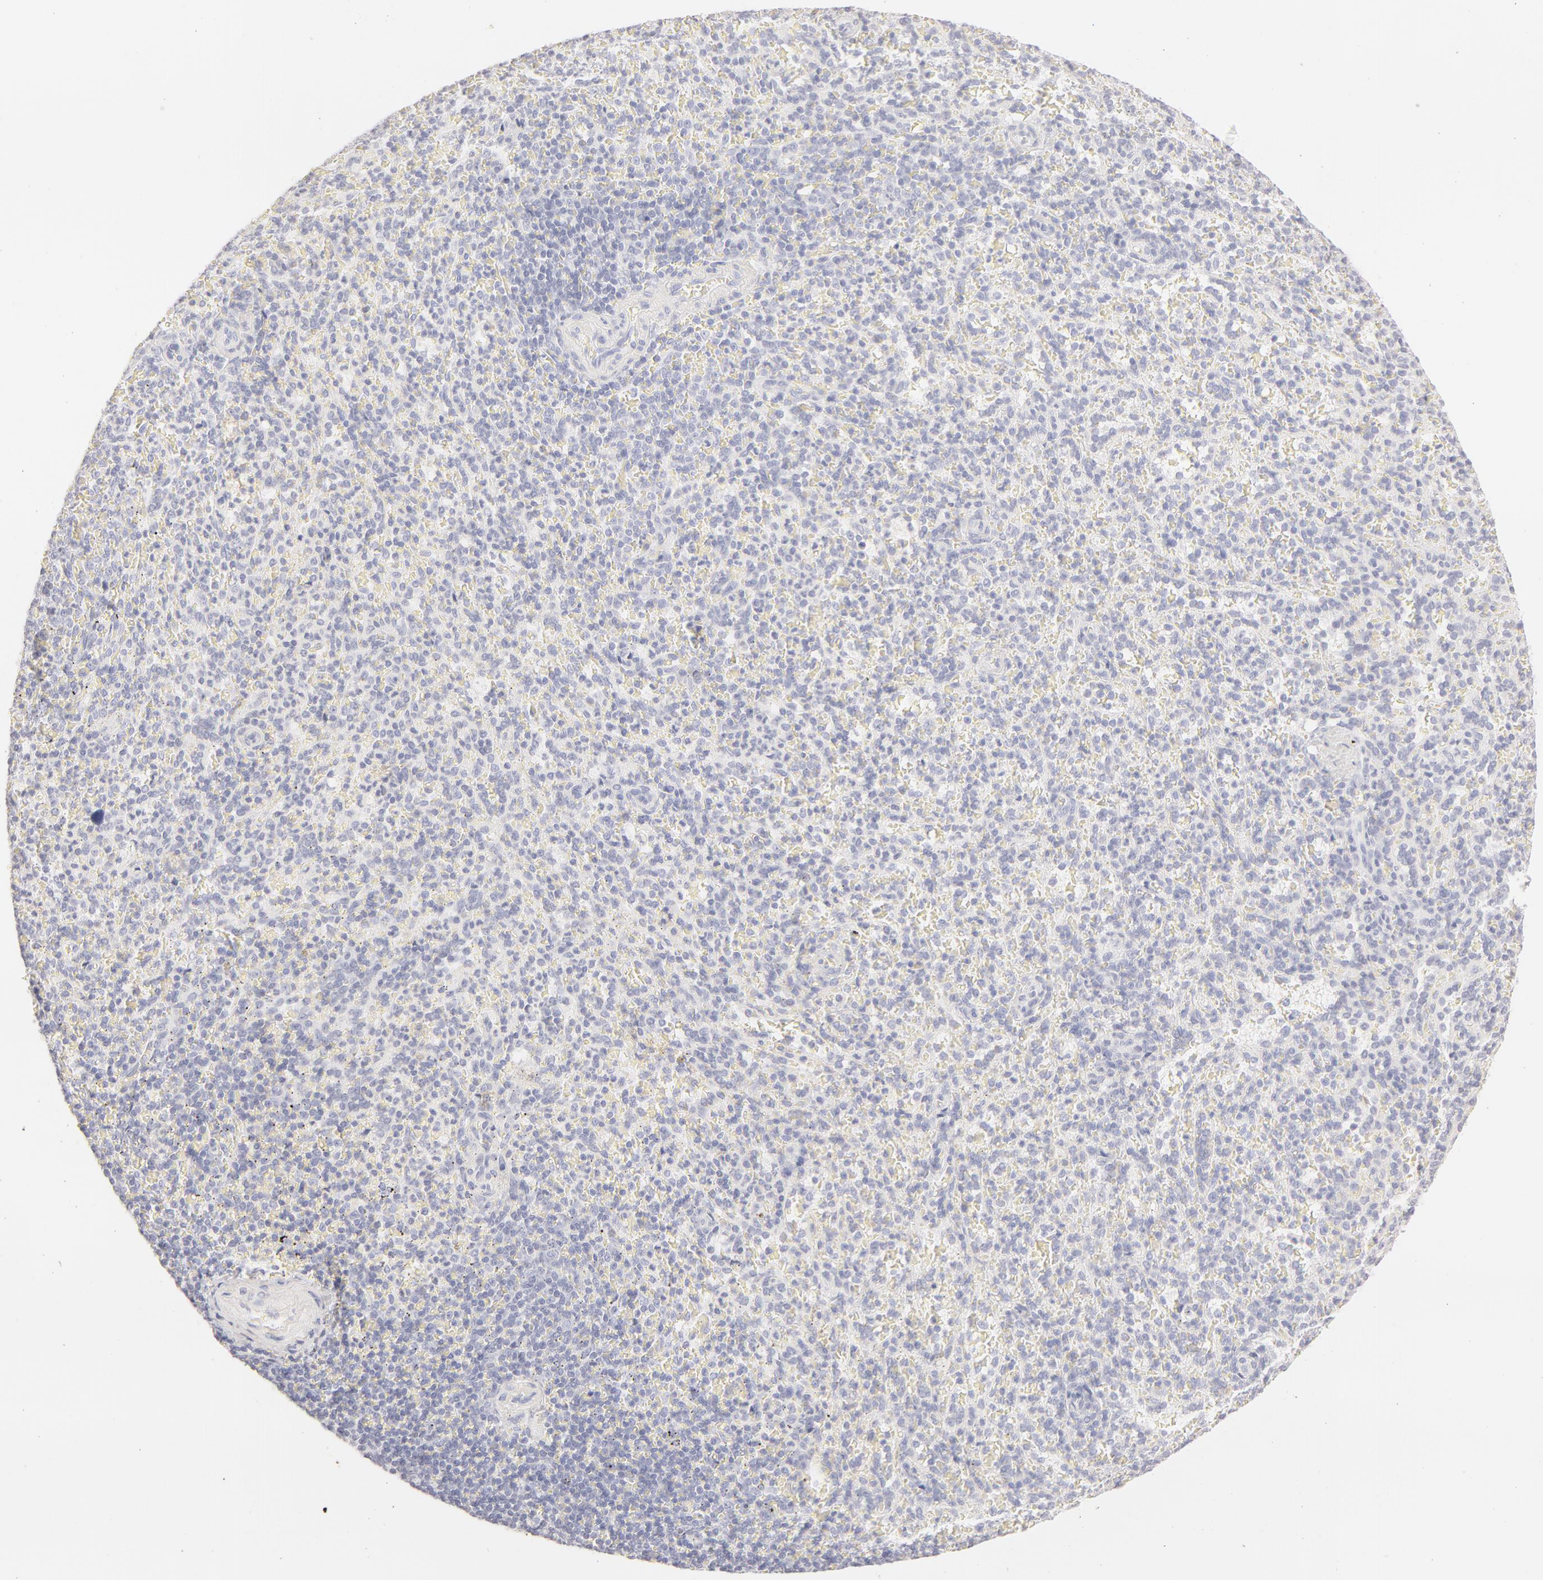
{"staining": {"intensity": "negative", "quantity": "none", "location": "none"}, "tissue": "spleen", "cell_type": "Cells in red pulp", "image_type": "normal", "snomed": [{"axis": "morphology", "description": "Normal tissue, NOS"}, {"axis": "topography", "description": "Spleen"}], "caption": "Cells in red pulp show no significant protein positivity in unremarkable spleen. (DAB IHC, high magnification).", "gene": "LGALS7B", "patient": {"sex": "female", "age": 21}}